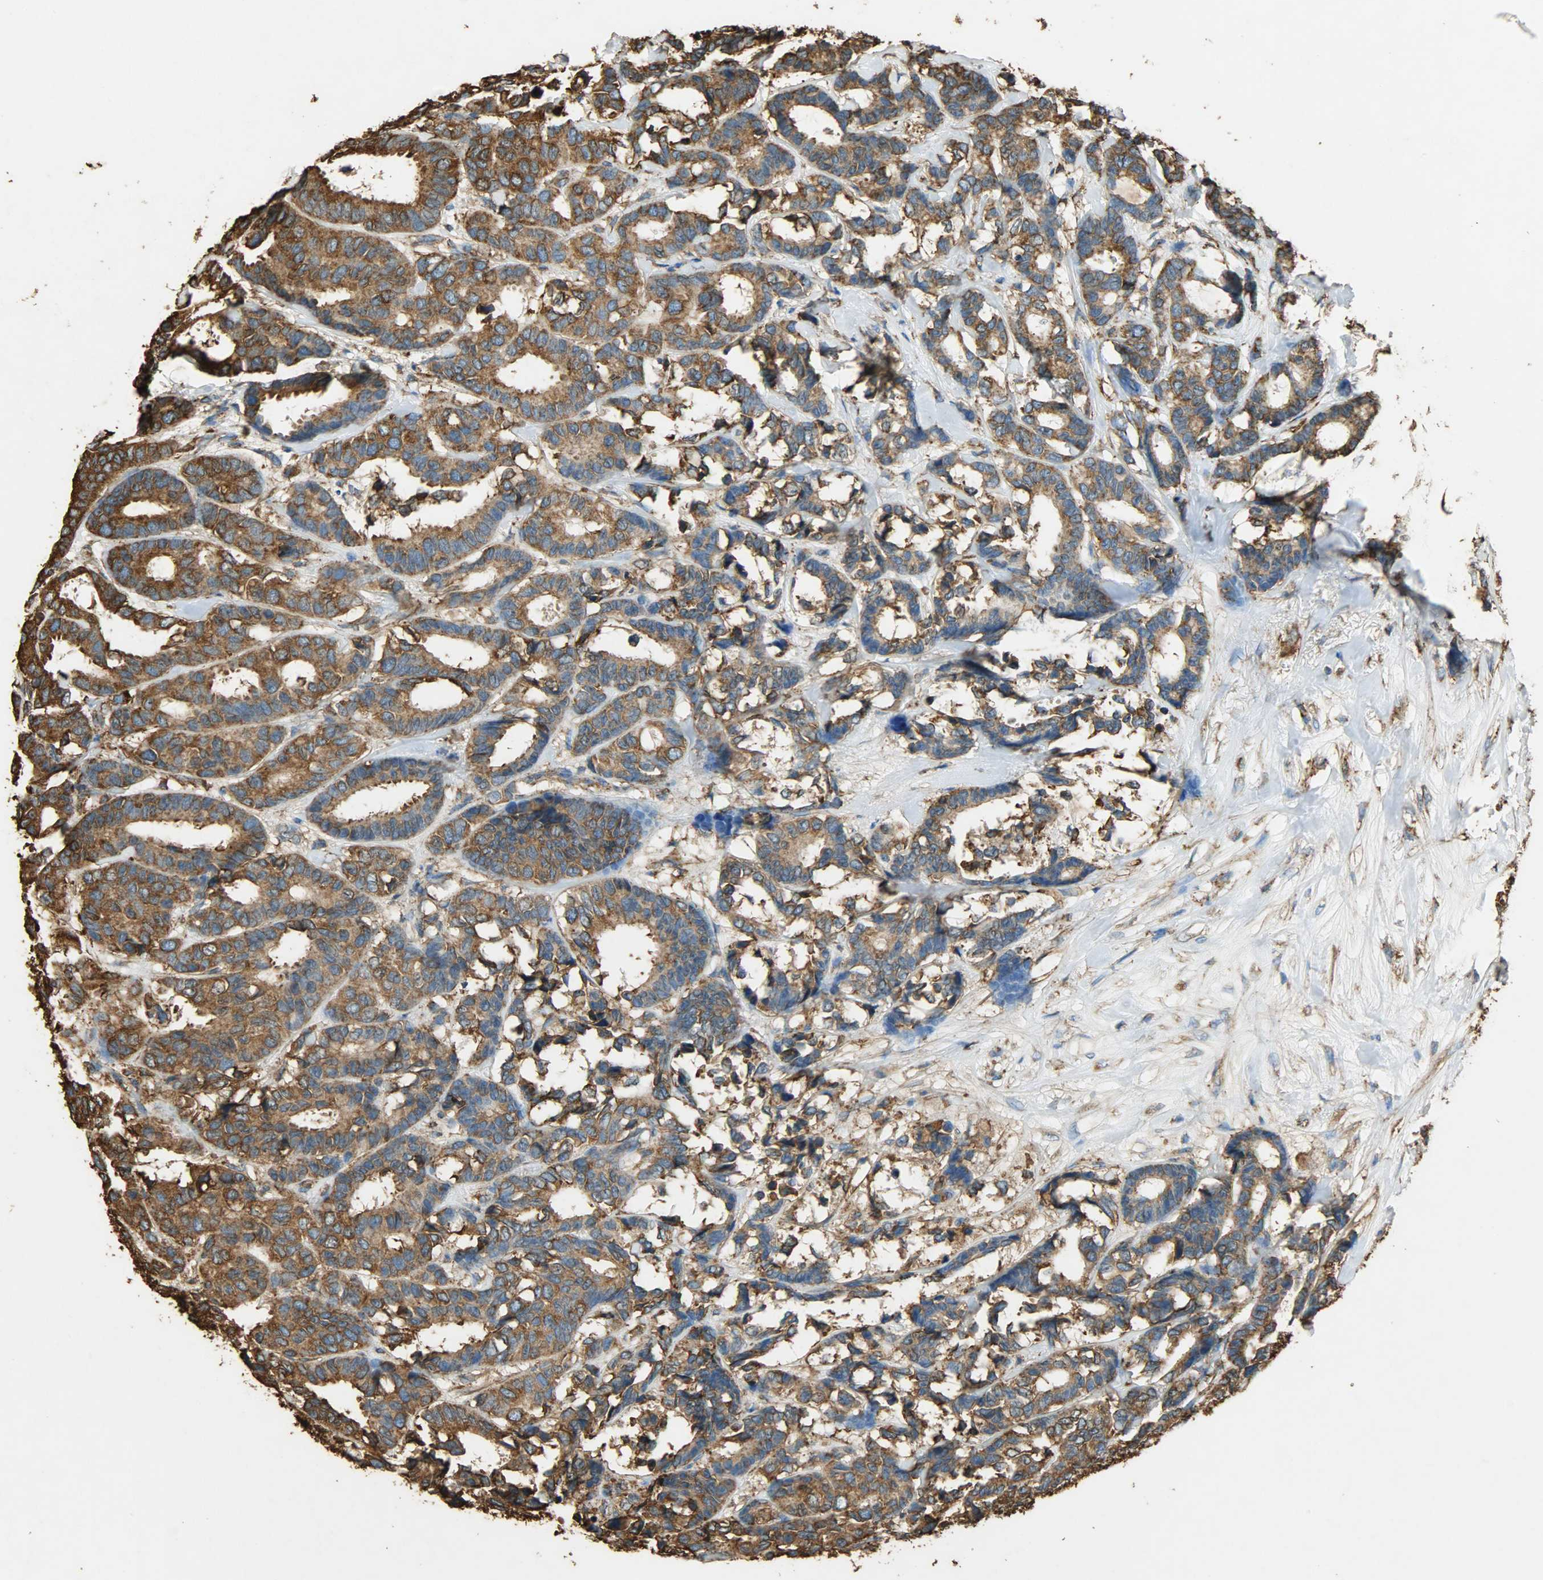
{"staining": {"intensity": "moderate", "quantity": ">75%", "location": "cytoplasmic/membranous"}, "tissue": "breast cancer", "cell_type": "Tumor cells", "image_type": "cancer", "snomed": [{"axis": "morphology", "description": "Duct carcinoma"}, {"axis": "topography", "description": "Breast"}], "caption": "Invasive ductal carcinoma (breast) tissue displays moderate cytoplasmic/membranous expression in about >75% of tumor cells (DAB (3,3'-diaminobenzidine) IHC, brown staining for protein, blue staining for nuclei).", "gene": "HSP90B1", "patient": {"sex": "female", "age": 87}}